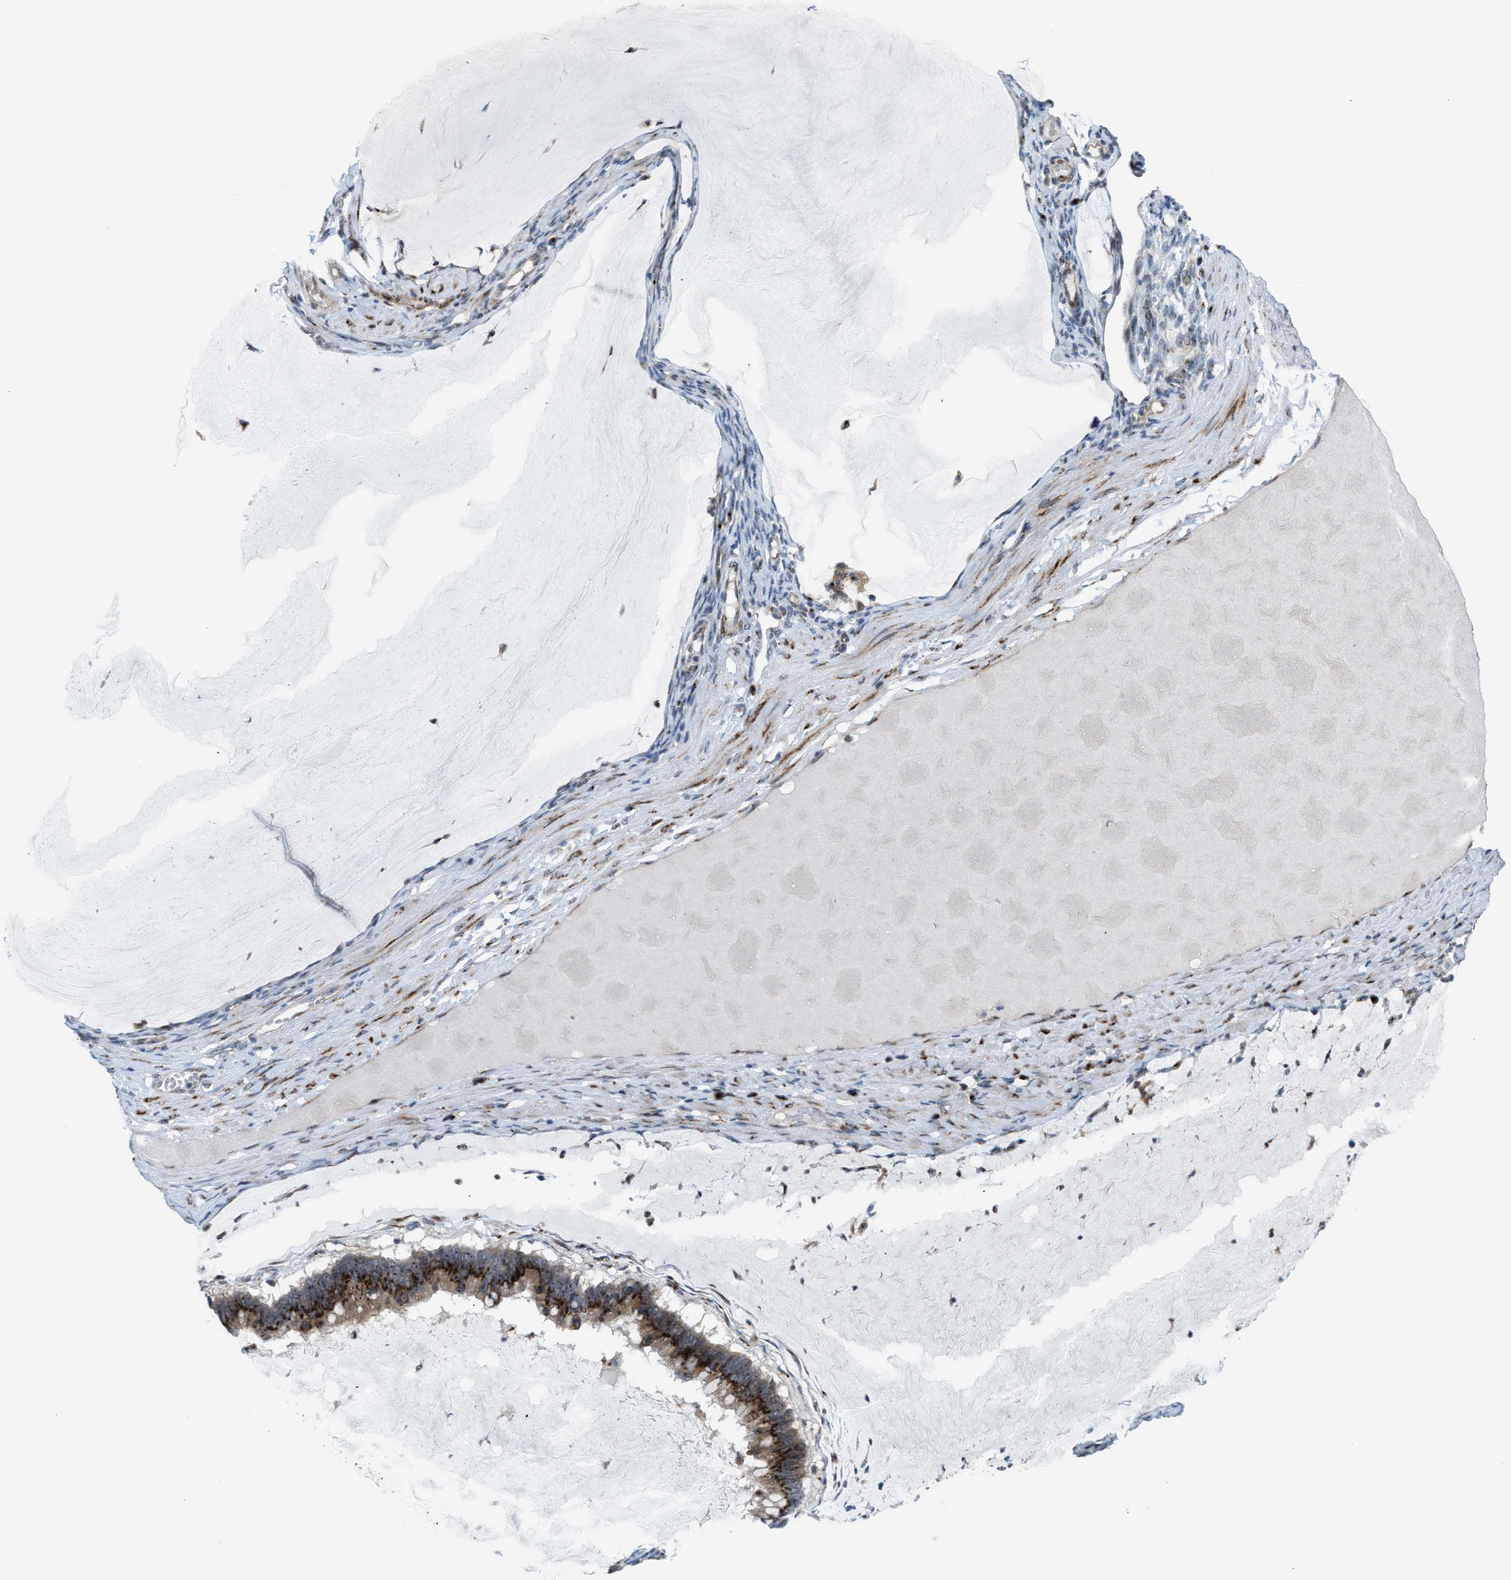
{"staining": {"intensity": "strong", "quantity": ">75%", "location": "cytoplasmic/membranous"}, "tissue": "ovarian cancer", "cell_type": "Tumor cells", "image_type": "cancer", "snomed": [{"axis": "morphology", "description": "Cystadenocarcinoma, mucinous, NOS"}, {"axis": "topography", "description": "Ovary"}], "caption": "Protein staining demonstrates strong cytoplasmic/membranous staining in approximately >75% of tumor cells in ovarian cancer (mucinous cystadenocarcinoma).", "gene": "SLC38A10", "patient": {"sex": "female", "age": 61}}